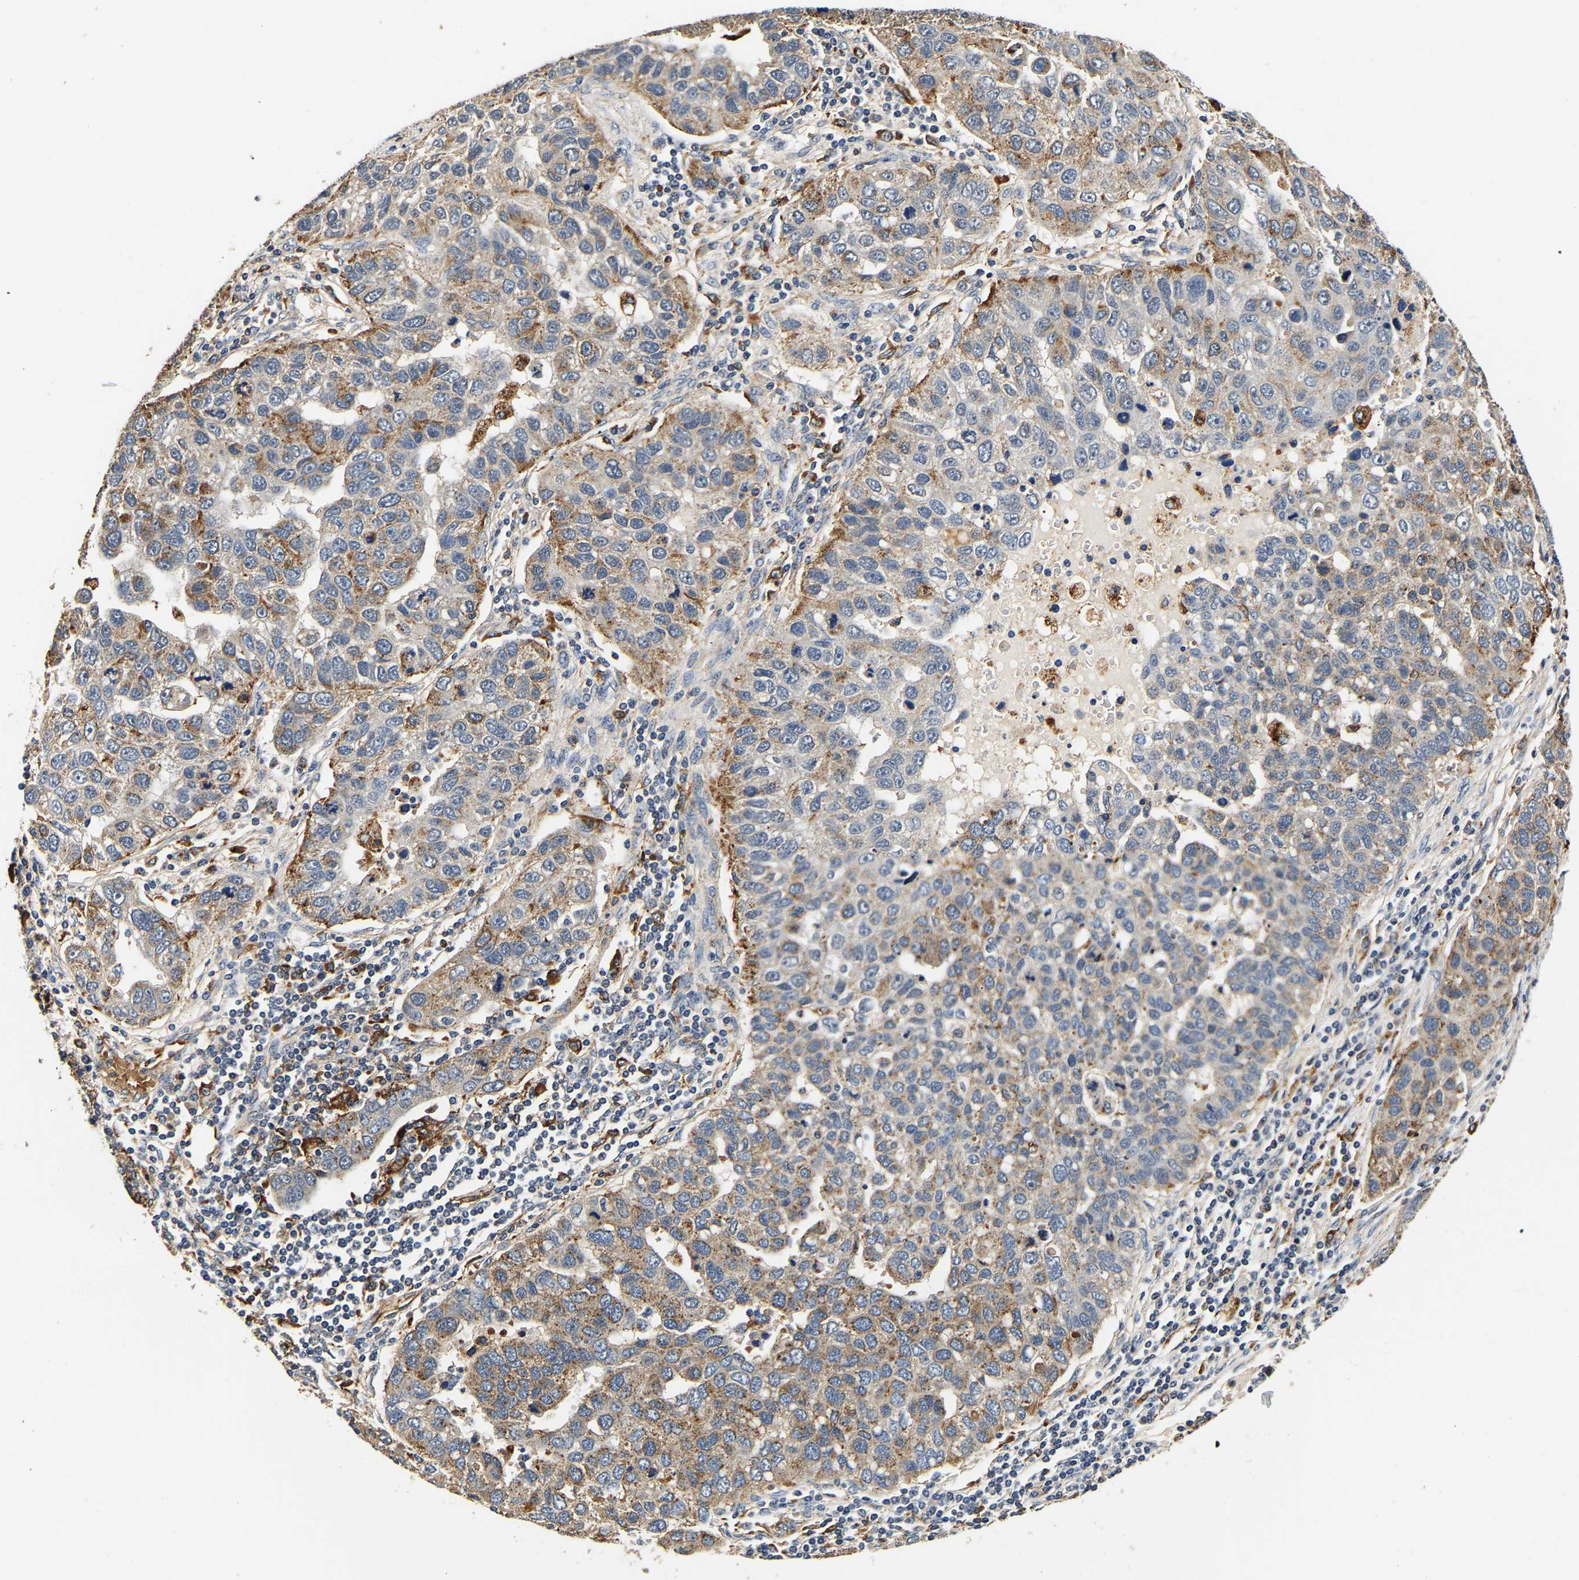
{"staining": {"intensity": "moderate", "quantity": "25%-75%", "location": "cytoplasmic/membranous"}, "tissue": "pancreatic cancer", "cell_type": "Tumor cells", "image_type": "cancer", "snomed": [{"axis": "morphology", "description": "Adenocarcinoma, NOS"}, {"axis": "topography", "description": "Pancreas"}], "caption": "There is medium levels of moderate cytoplasmic/membranous staining in tumor cells of pancreatic adenocarcinoma, as demonstrated by immunohistochemical staining (brown color).", "gene": "SMU1", "patient": {"sex": "female", "age": 61}}